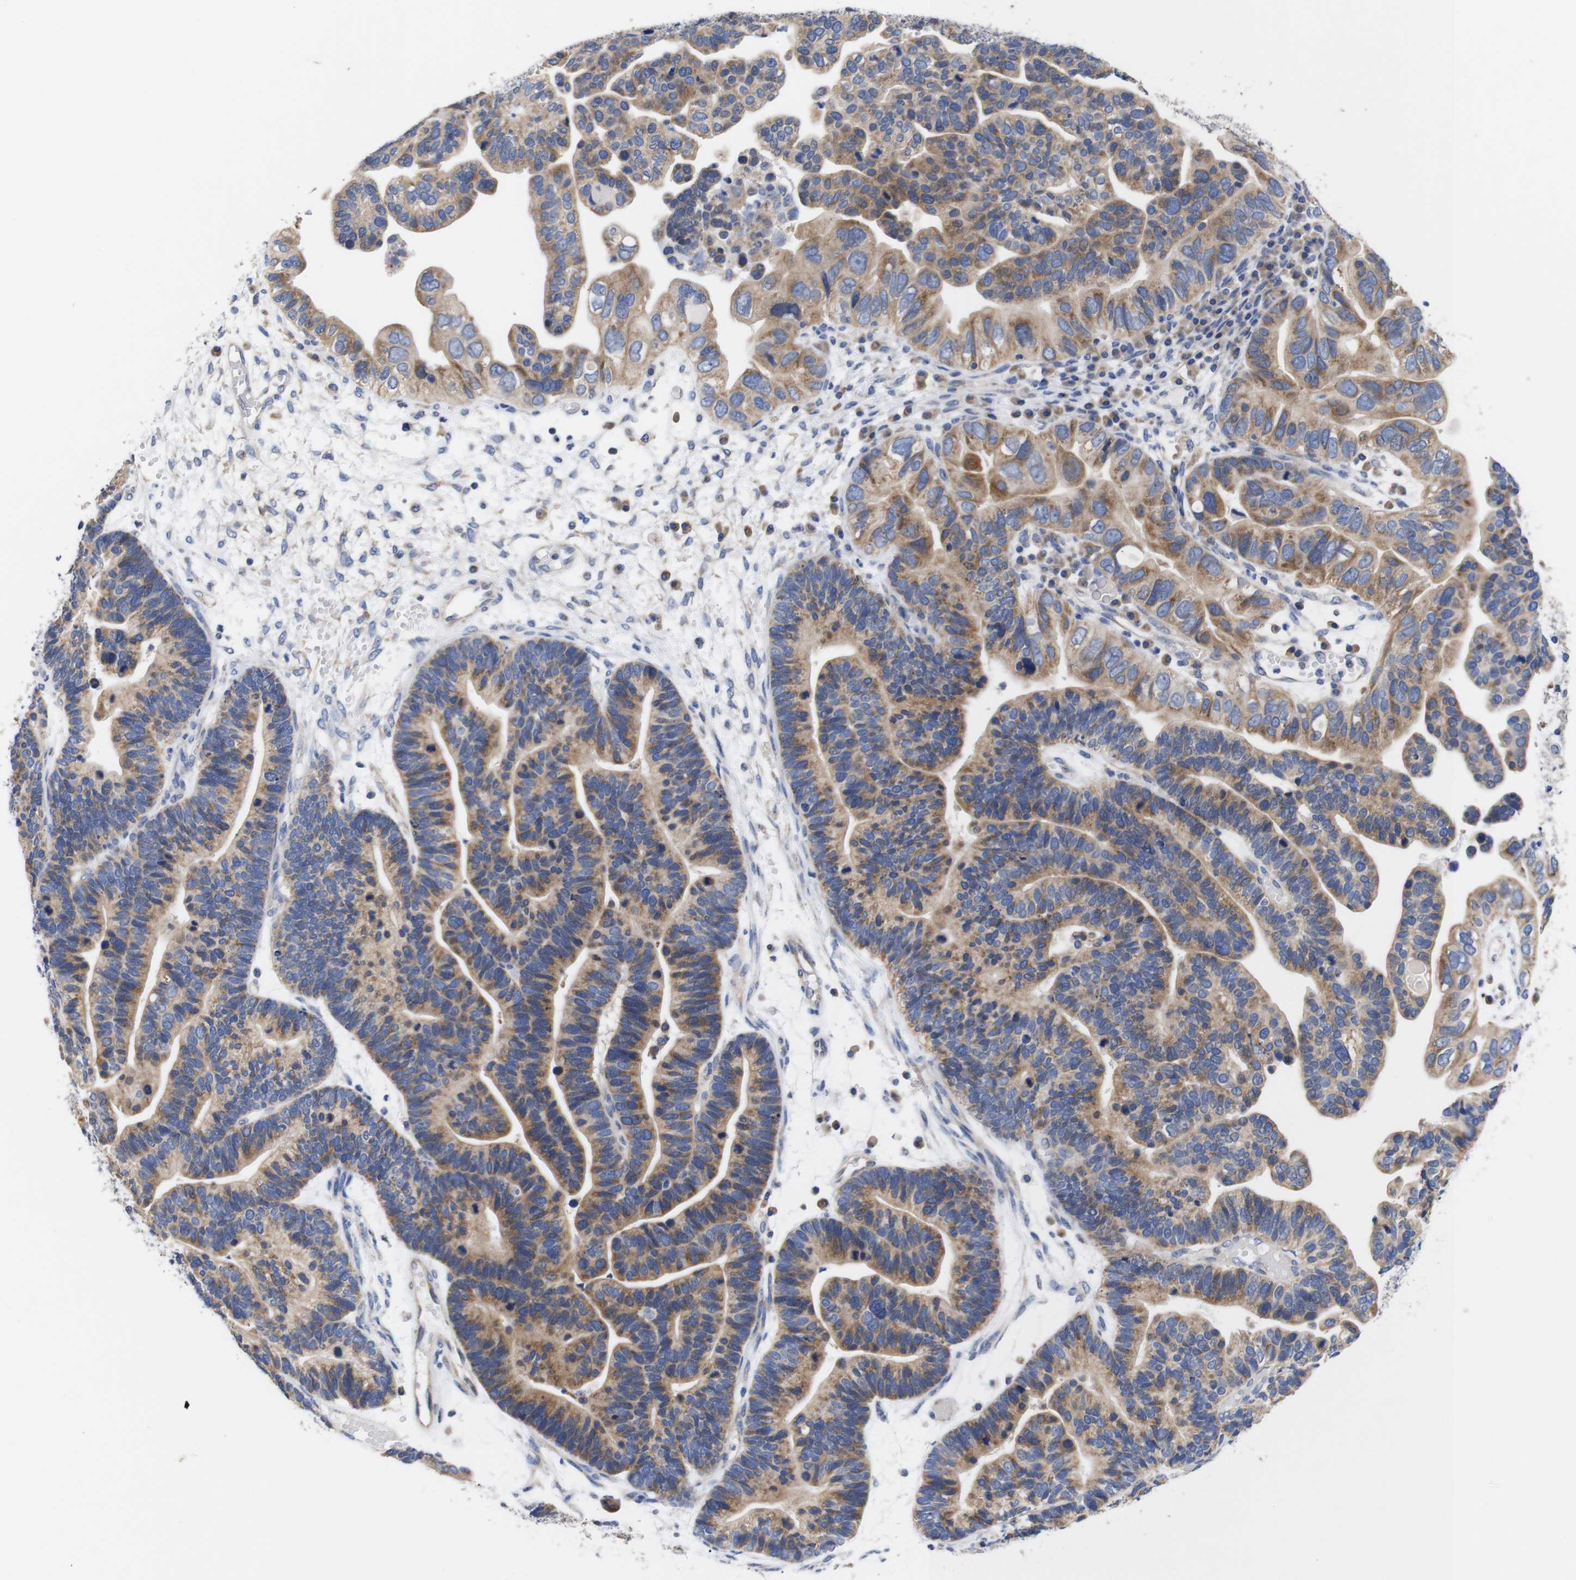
{"staining": {"intensity": "moderate", "quantity": ">75%", "location": "cytoplasmic/membranous"}, "tissue": "ovarian cancer", "cell_type": "Tumor cells", "image_type": "cancer", "snomed": [{"axis": "morphology", "description": "Cystadenocarcinoma, serous, NOS"}, {"axis": "topography", "description": "Ovary"}], "caption": "Immunohistochemistry (IHC) micrograph of neoplastic tissue: ovarian cancer (serous cystadenocarcinoma) stained using immunohistochemistry (IHC) demonstrates medium levels of moderate protein expression localized specifically in the cytoplasmic/membranous of tumor cells, appearing as a cytoplasmic/membranous brown color.", "gene": "OPN3", "patient": {"sex": "female", "age": 56}}